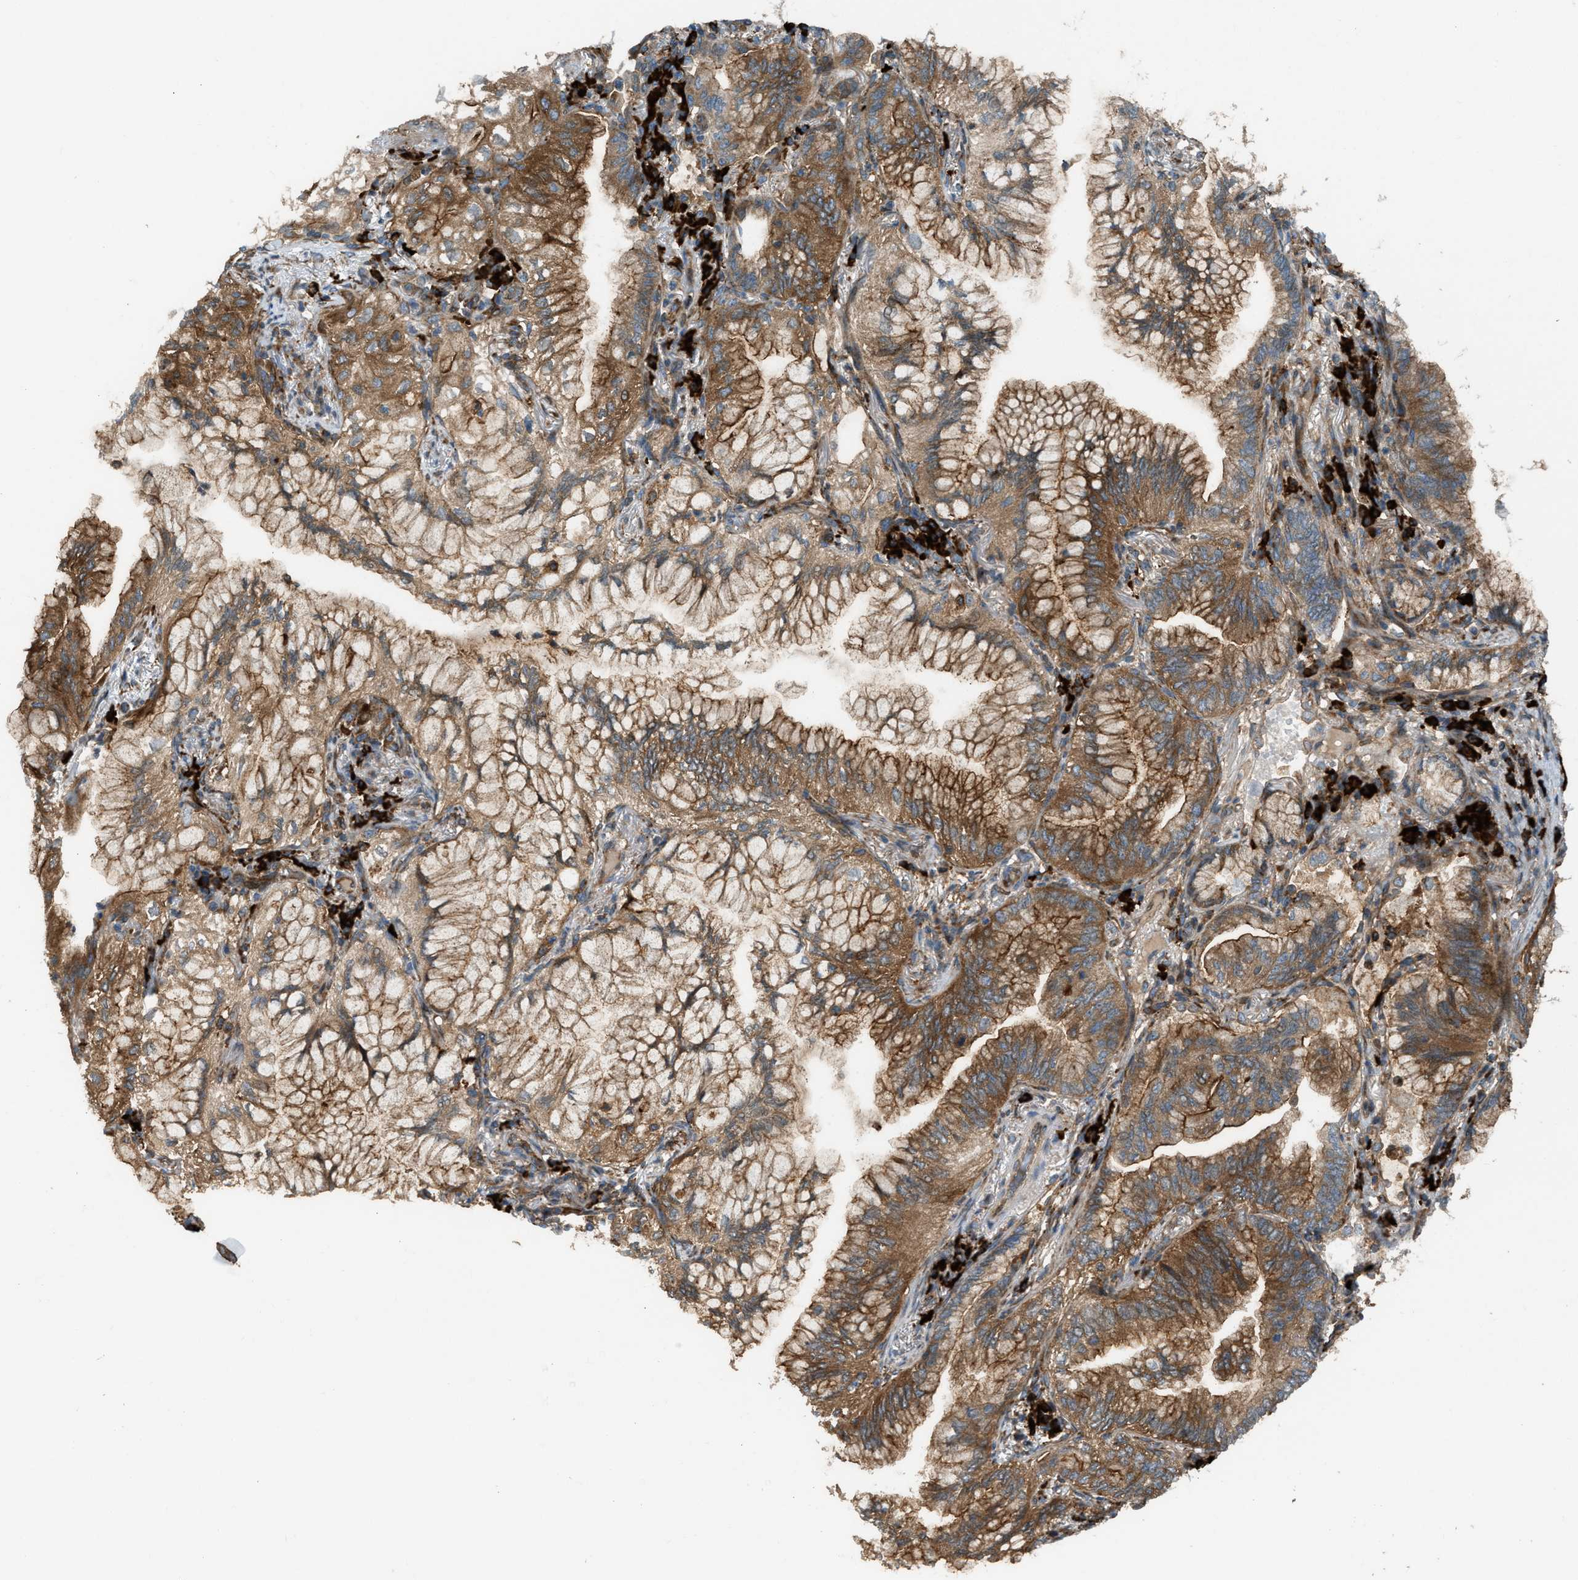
{"staining": {"intensity": "moderate", "quantity": ">75%", "location": "cytoplasmic/membranous"}, "tissue": "lung cancer", "cell_type": "Tumor cells", "image_type": "cancer", "snomed": [{"axis": "morphology", "description": "Adenocarcinoma, NOS"}, {"axis": "topography", "description": "Lung"}], "caption": "The micrograph exhibits a brown stain indicating the presence of a protein in the cytoplasmic/membranous of tumor cells in lung cancer. The protein is stained brown, and the nuclei are stained in blue (DAB (3,3'-diaminobenzidine) IHC with brightfield microscopy, high magnification).", "gene": "BAIAP2L1", "patient": {"sex": "female", "age": 70}}